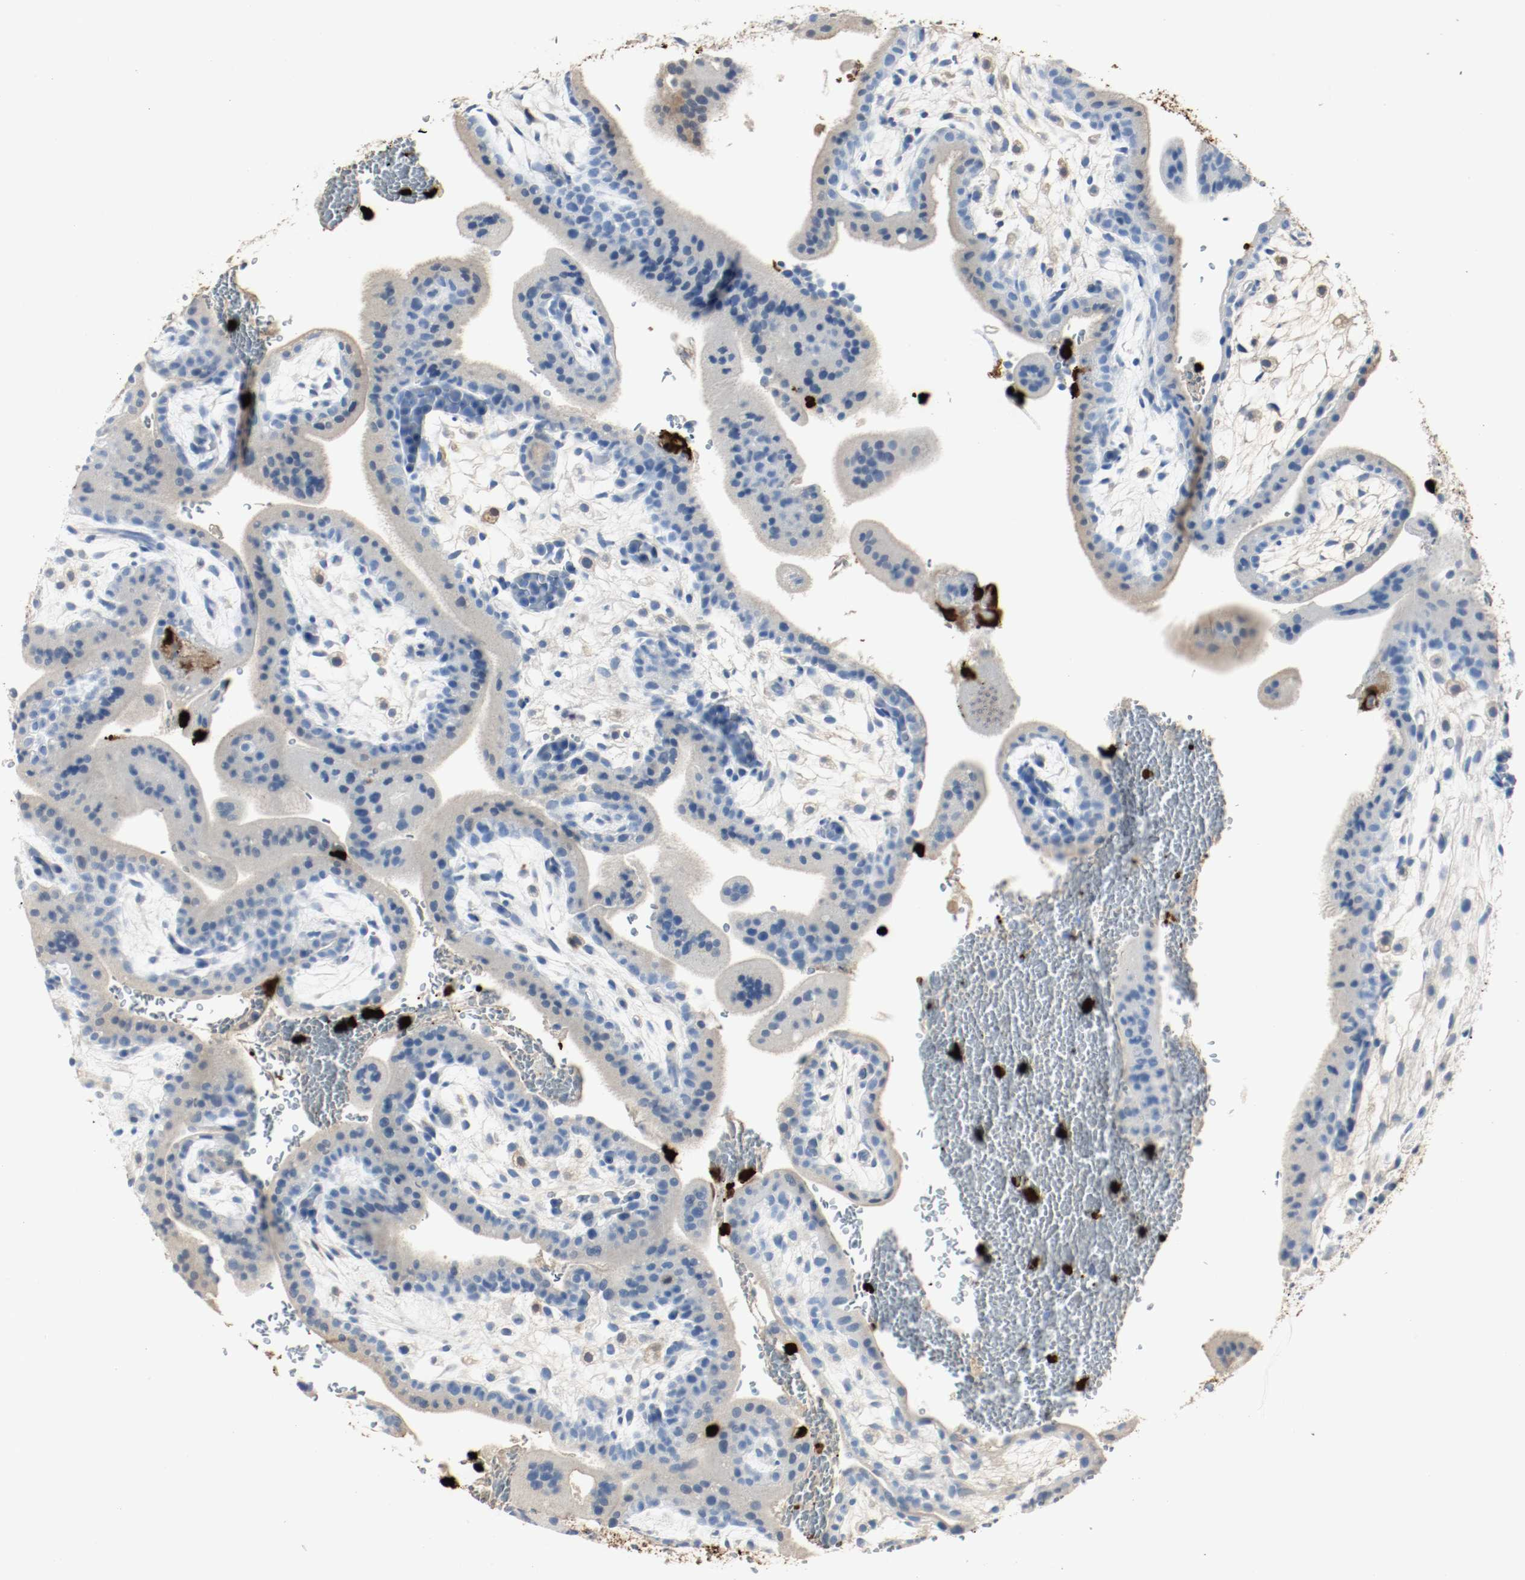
{"staining": {"intensity": "negative", "quantity": "none", "location": "none"}, "tissue": "placenta", "cell_type": "Trophoblastic cells", "image_type": "normal", "snomed": [{"axis": "morphology", "description": "Normal tissue, NOS"}, {"axis": "topography", "description": "Placenta"}], "caption": "A high-resolution photomicrograph shows immunohistochemistry staining of benign placenta, which demonstrates no significant expression in trophoblastic cells.", "gene": "S100A9", "patient": {"sex": "female", "age": 35}}